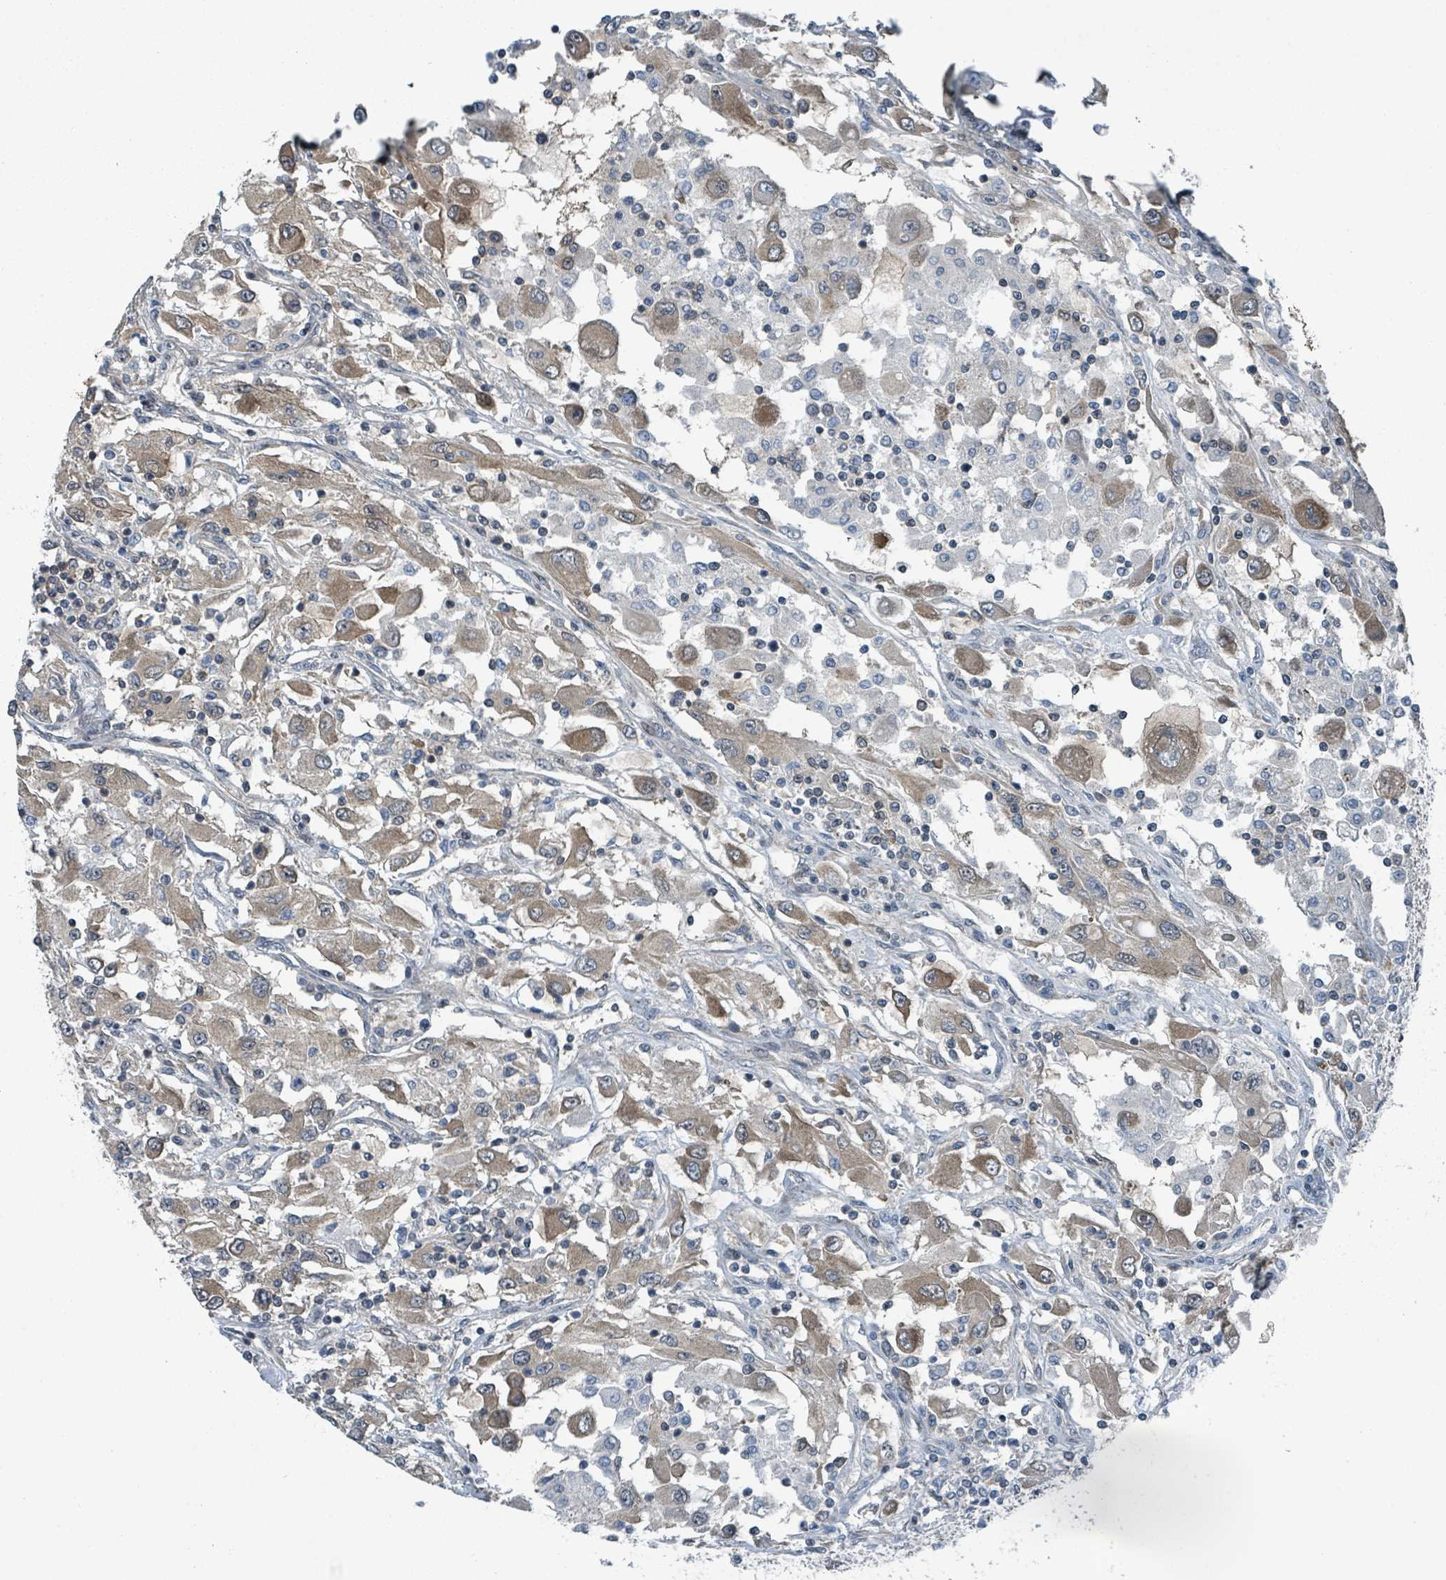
{"staining": {"intensity": "moderate", "quantity": "25%-75%", "location": "cytoplasmic/membranous"}, "tissue": "renal cancer", "cell_type": "Tumor cells", "image_type": "cancer", "snomed": [{"axis": "morphology", "description": "Adenocarcinoma, NOS"}, {"axis": "topography", "description": "Kidney"}], "caption": "A brown stain shows moderate cytoplasmic/membranous positivity of a protein in human adenocarcinoma (renal) tumor cells.", "gene": "GOLGA7", "patient": {"sex": "female", "age": 67}}